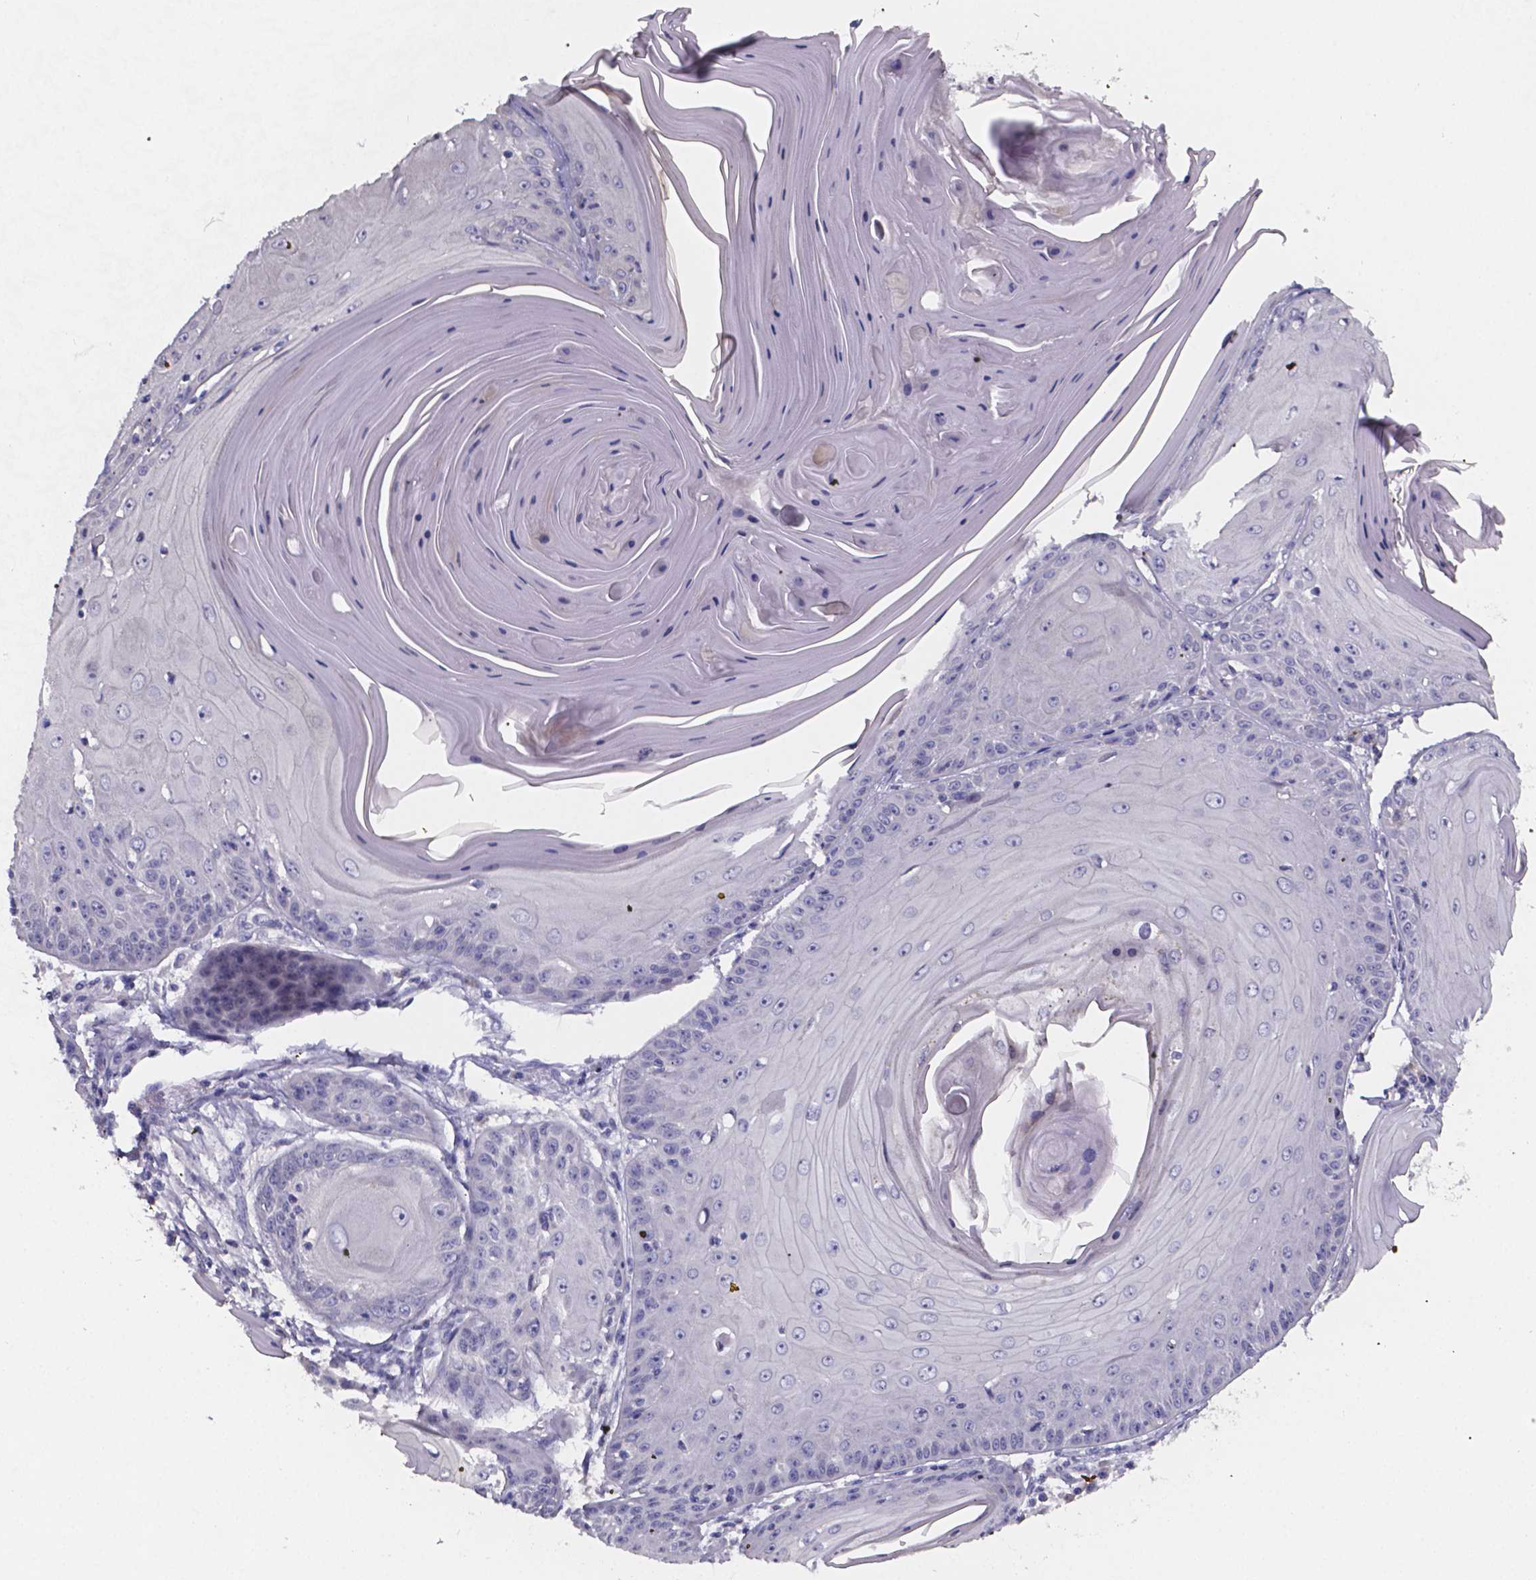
{"staining": {"intensity": "negative", "quantity": "none", "location": "none"}, "tissue": "skin cancer", "cell_type": "Tumor cells", "image_type": "cancer", "snomed": [{"axis": "morphology", "description": "Squamous cell carcinoma, NOS"}, {"axis": "topography", "description": "Skin"}, {"axis": "topography", "description": "Vulva"}], "caption": "A photomicrograph of squamous cell carcinoma (skin) stained for a protein demonstrates no brown staining in tumor cells. The staining is performed using DAB (3,3'-diaminobenzidine) brown chromogen with nuclei counter-stained in using hematoxylin.", "gene": "GABRA3", "patient": {"sex": "female", "age": 85}}